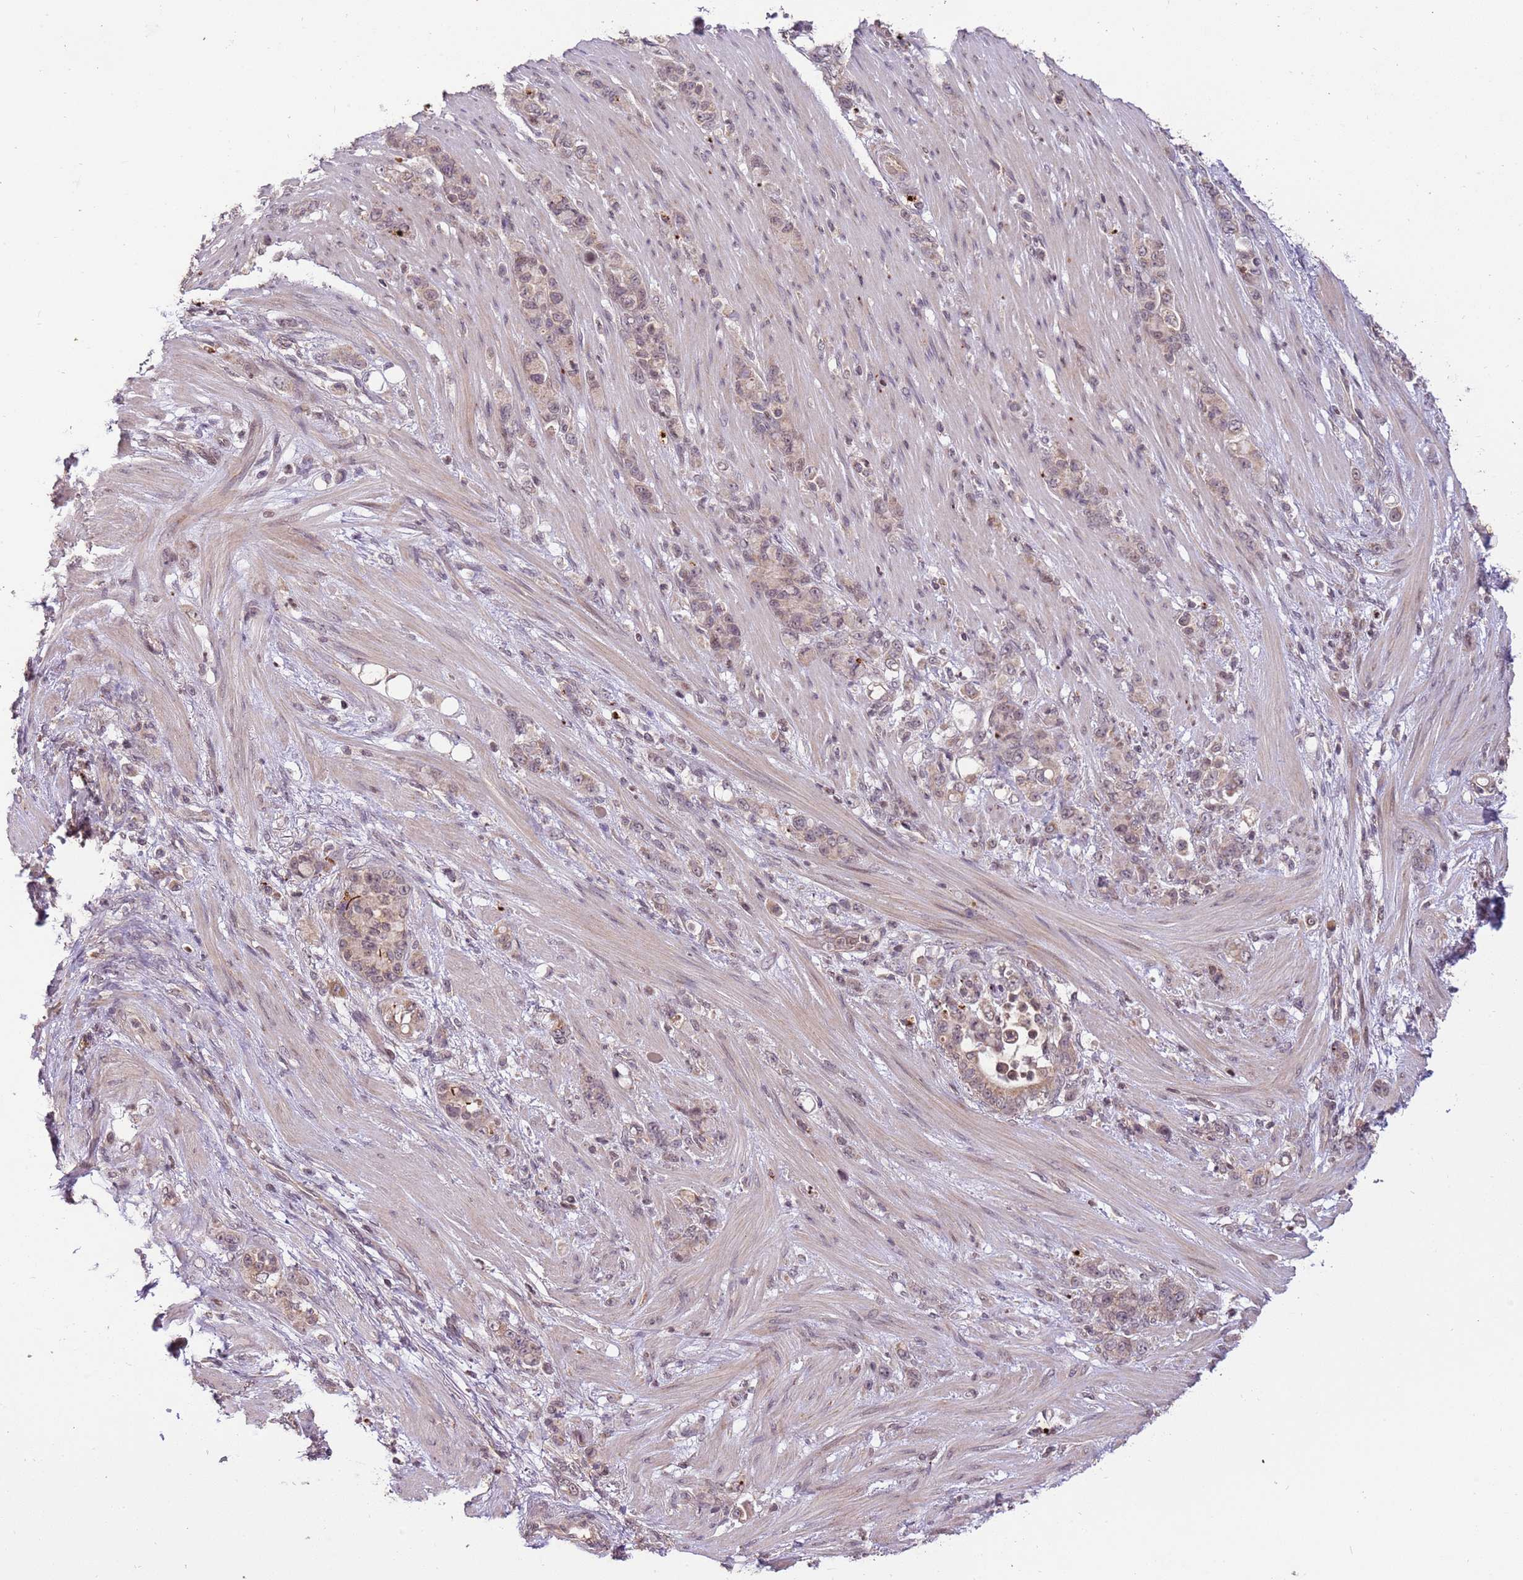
{"staining": {"intensity": "weak", "quantity": ">75%", "location": "nuclear"}, "tissue": "stomach cancer", "cell_type": "Tumor cells", "image_type": "cancer", "snomed": [{"axis": "morphology", "description": "Normal tissue, NOS"}, {"axis": "morphology", "description": "Adenocarcinoma, NOS"}, {"axis": "topography", "description": "Stomach"}], "caption": "Immunohistochemical staining of human stomach cancer (adenocarcinoma) displays low levels of weak nuclear protein staining in approximately >75% of tumor cells.", "gene": "SAMSN1", "patient": {"sex": "female", "age": 79}}